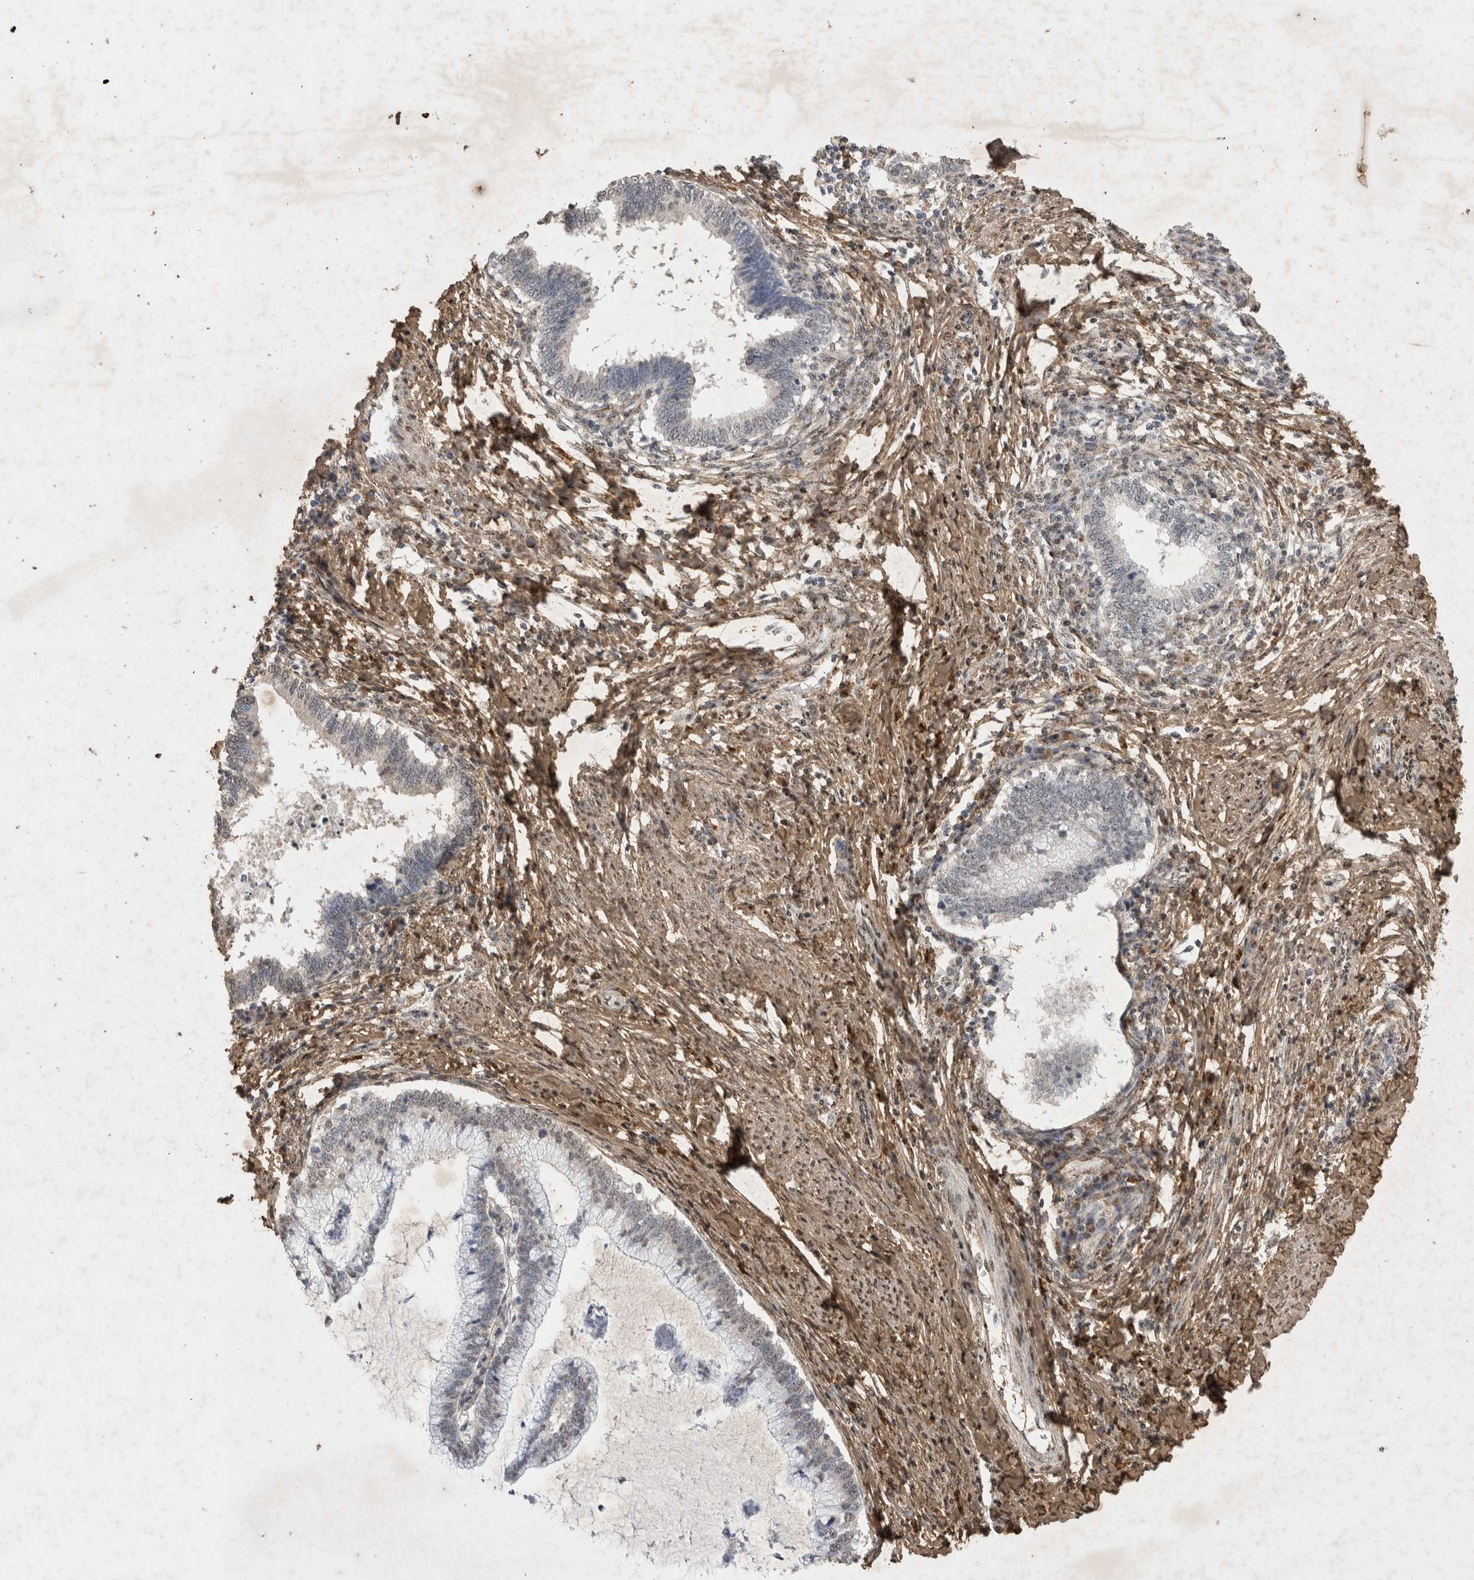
{"staining": {"intensity": "negative", "quantity": "none", "location": "none"}, "tissue": "cervical cancer", "cell_type": "Tumor cells", "image_type": "cancer", "snomed": [{"axis": "morphology", "description": "Adenocarcinoma, NOS"}, {"axis": "topography", "description": "Cervix"}], "caption": "Tumor cells are negative for brown protein staining in adenocarcinoma (cervical).", "gene": "C1QTNF5", "patient": {"sex": "female", "age": 36}}